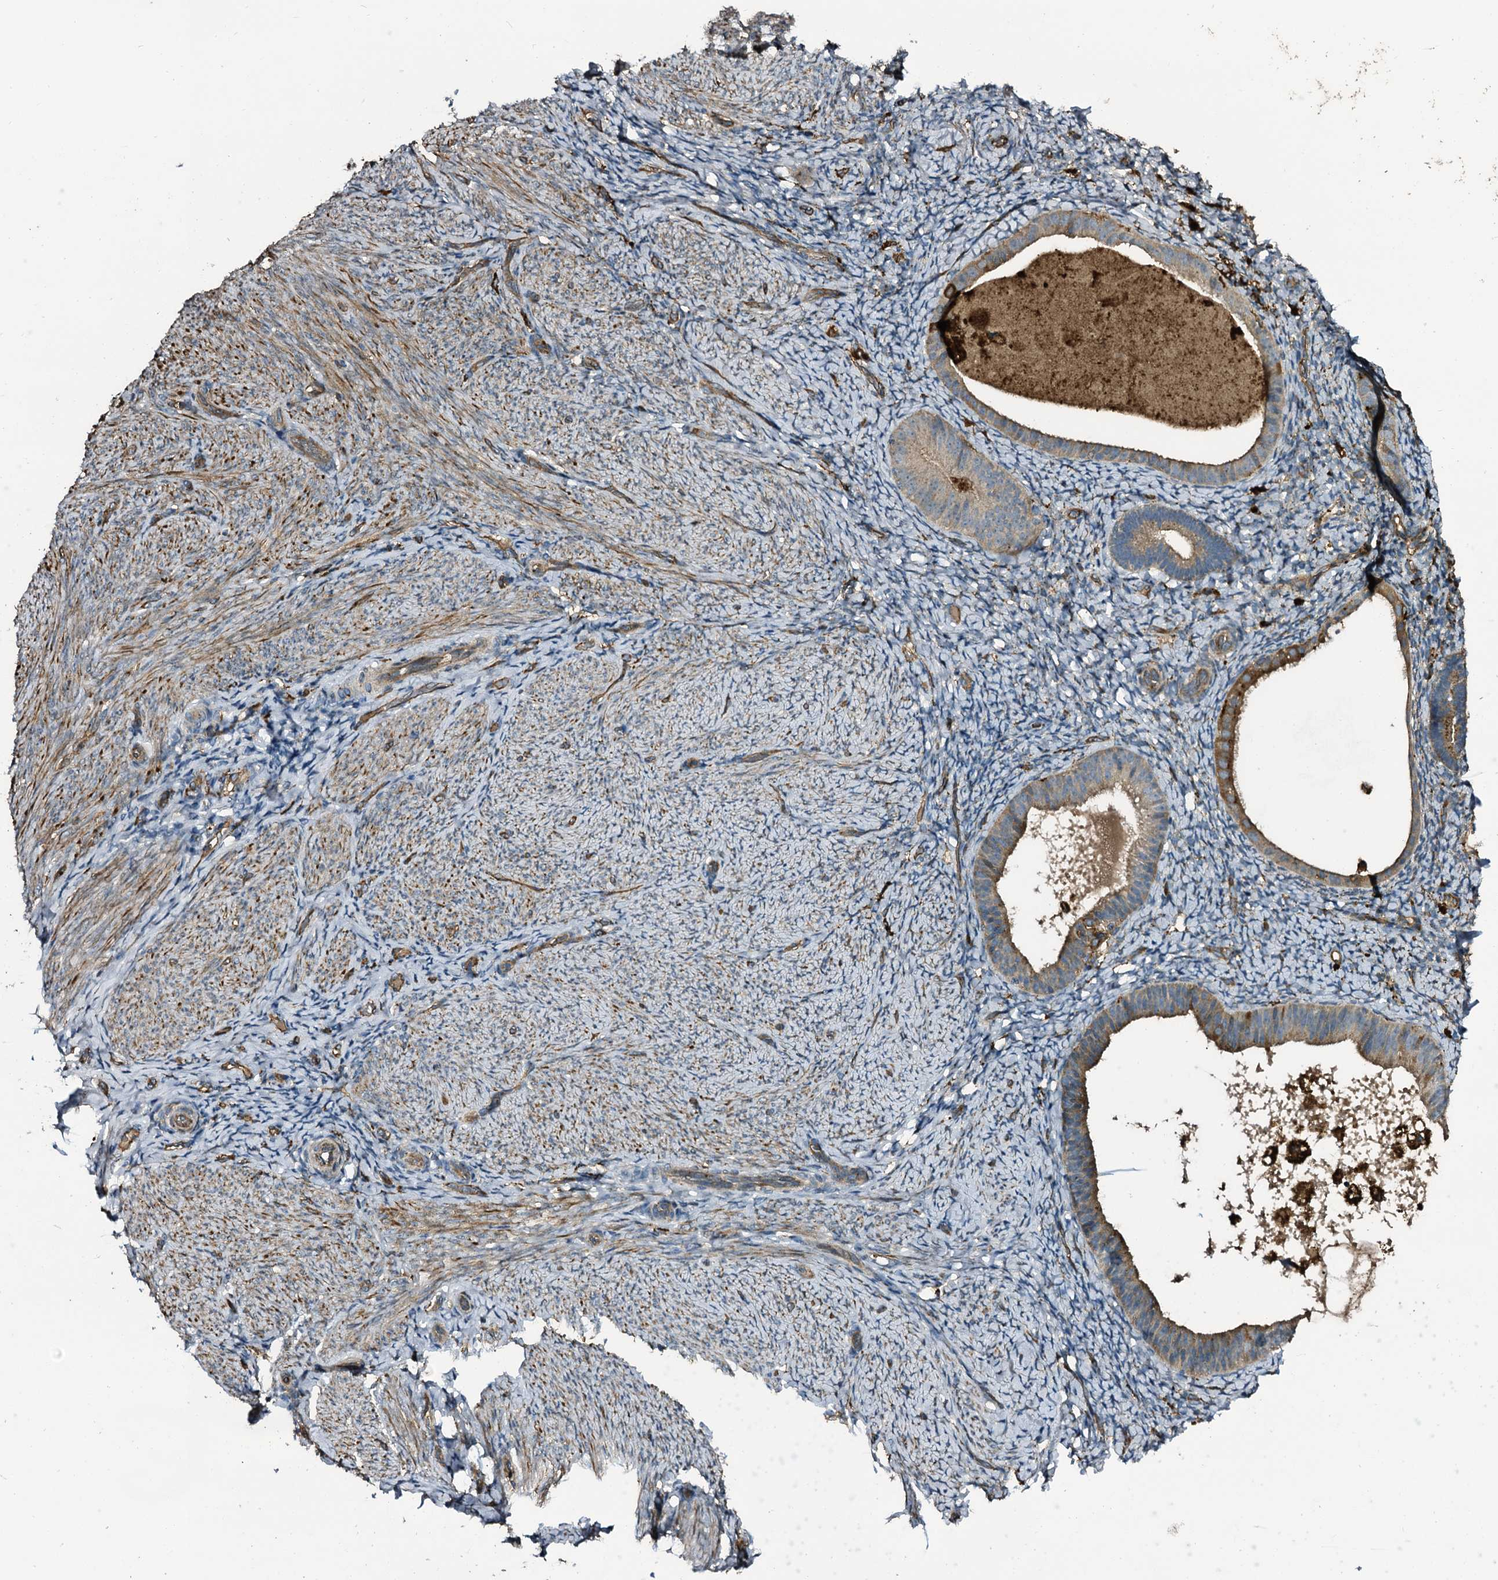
{"staining": {"intensity": "negative", "quantity": "none", "location": "none"}, "tissue": "endometrium", "cell_type": "Cells in endometrial stroma", "image_type": "normal", "snomed": [{"axis": "morphology", "description": "Normal tissue, NOS"}, {"axis": "topography", "description": "Endometrium"}], "caption": "IHC of benign endometrium demonstrates no staining in cells in endometrial stroma. The staining was performed using DAB (3,3'-diaminobenzidine) to visualize the protein expression in brown, while the nuclei were stained in blue with hematoxylin (Magnification: 20x).", "gene": "TPGS2", "patient": {"sex": "female", "age": 65}}